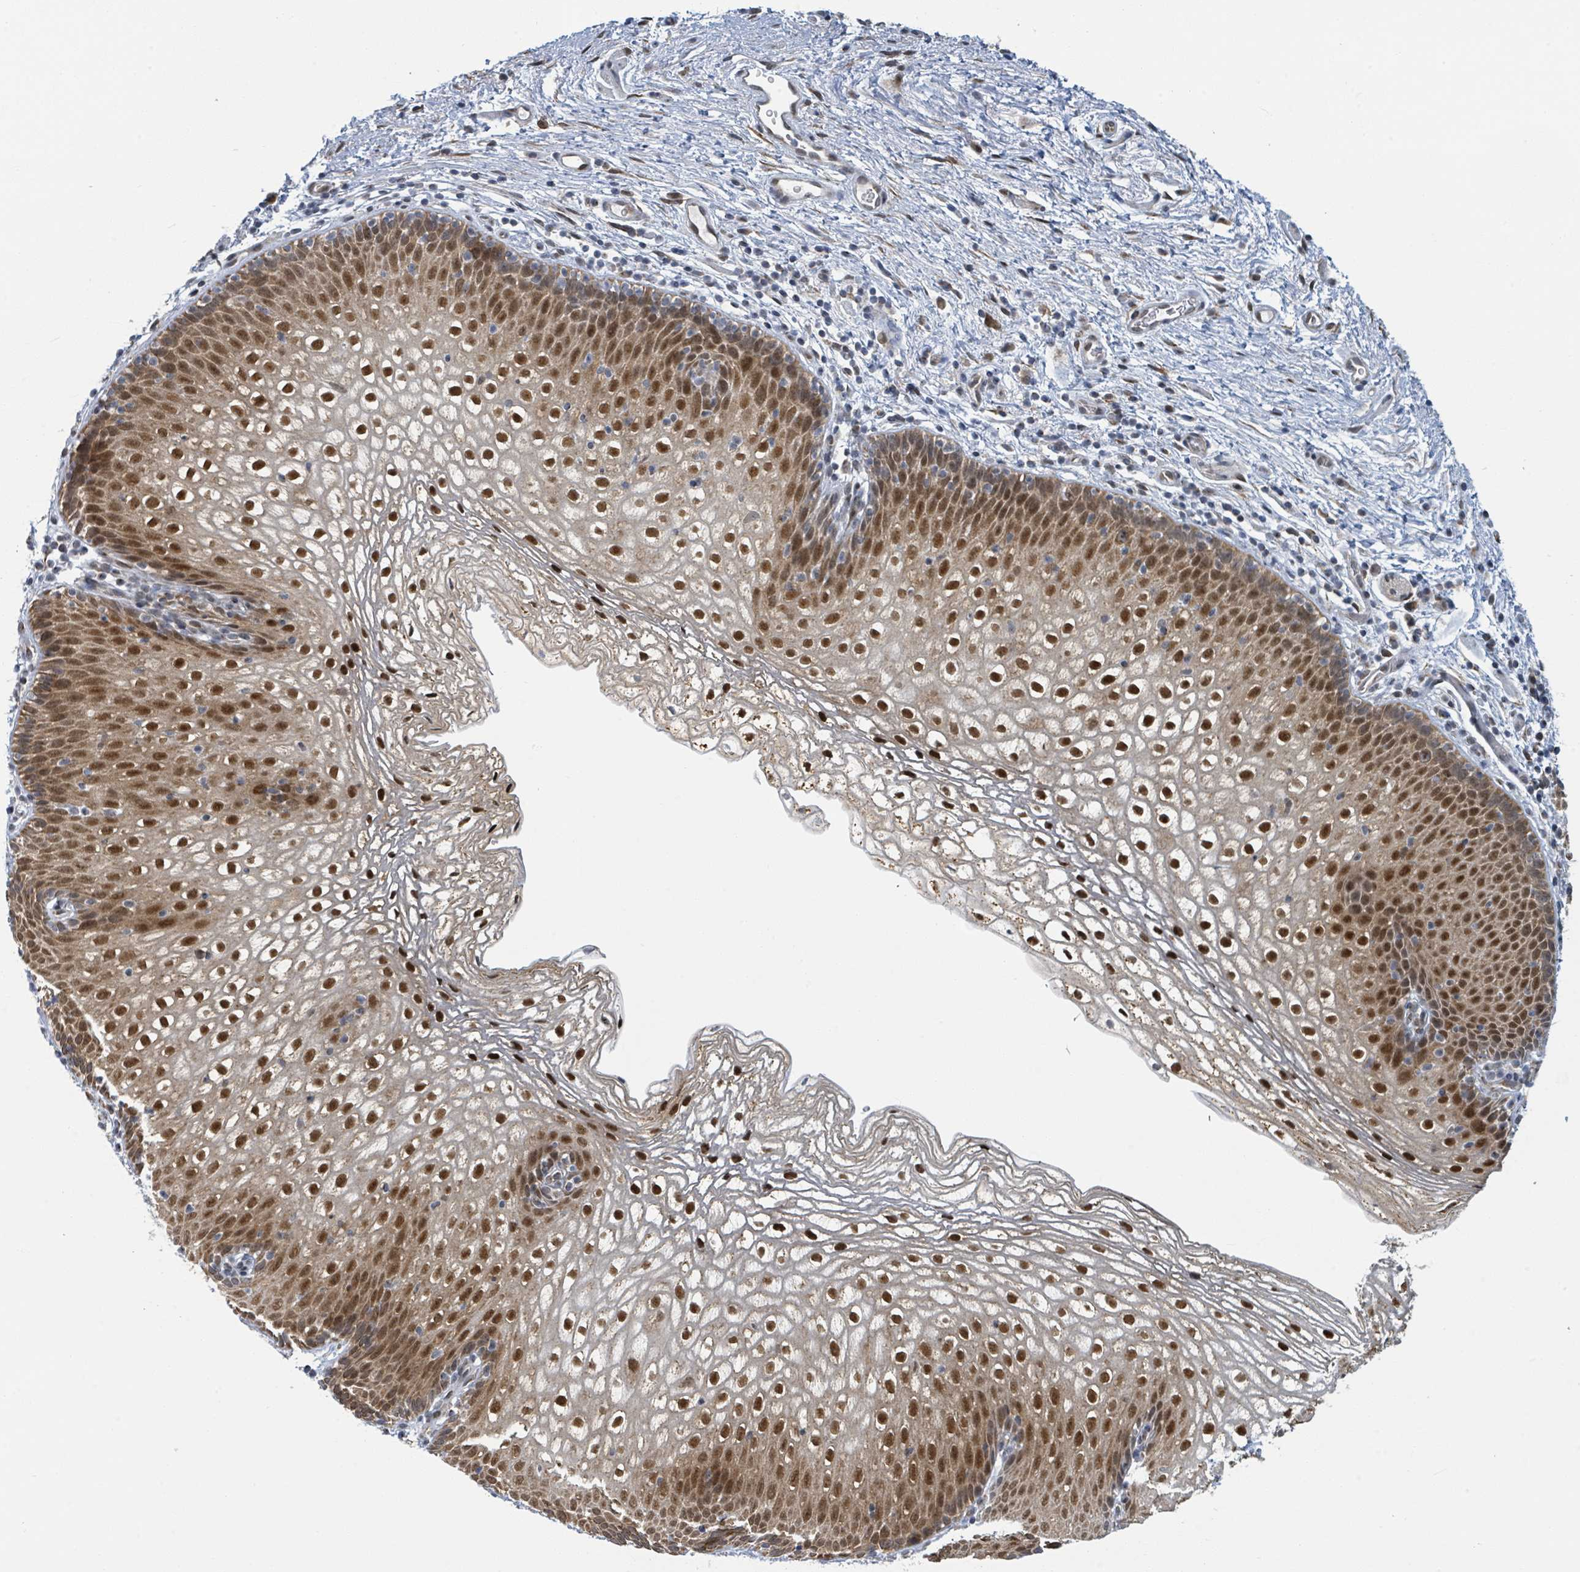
{"staining": {"intensity": "strong", "quantity": "25%-75%", "location": "cytoplasmic/membranous,nuclear"}, "tissue": "vagina", "cell_type": "Squamous epithelial cells", "image_type": "normal", "snomed": [{"axis": "morphology", "description": "Normal tissue, NOS"}, {"axis": "topography", "description": "Vagina"}], "caption": "An immunohistochemistry image of benign tissue is shown. Protein staining in brown shows strong cytoplasmic/membranous,nuclear positivity in vagina within squamous epithelial cells.", "gene": "PSMB7", "patient": {"sex": "female", "age": 47}}